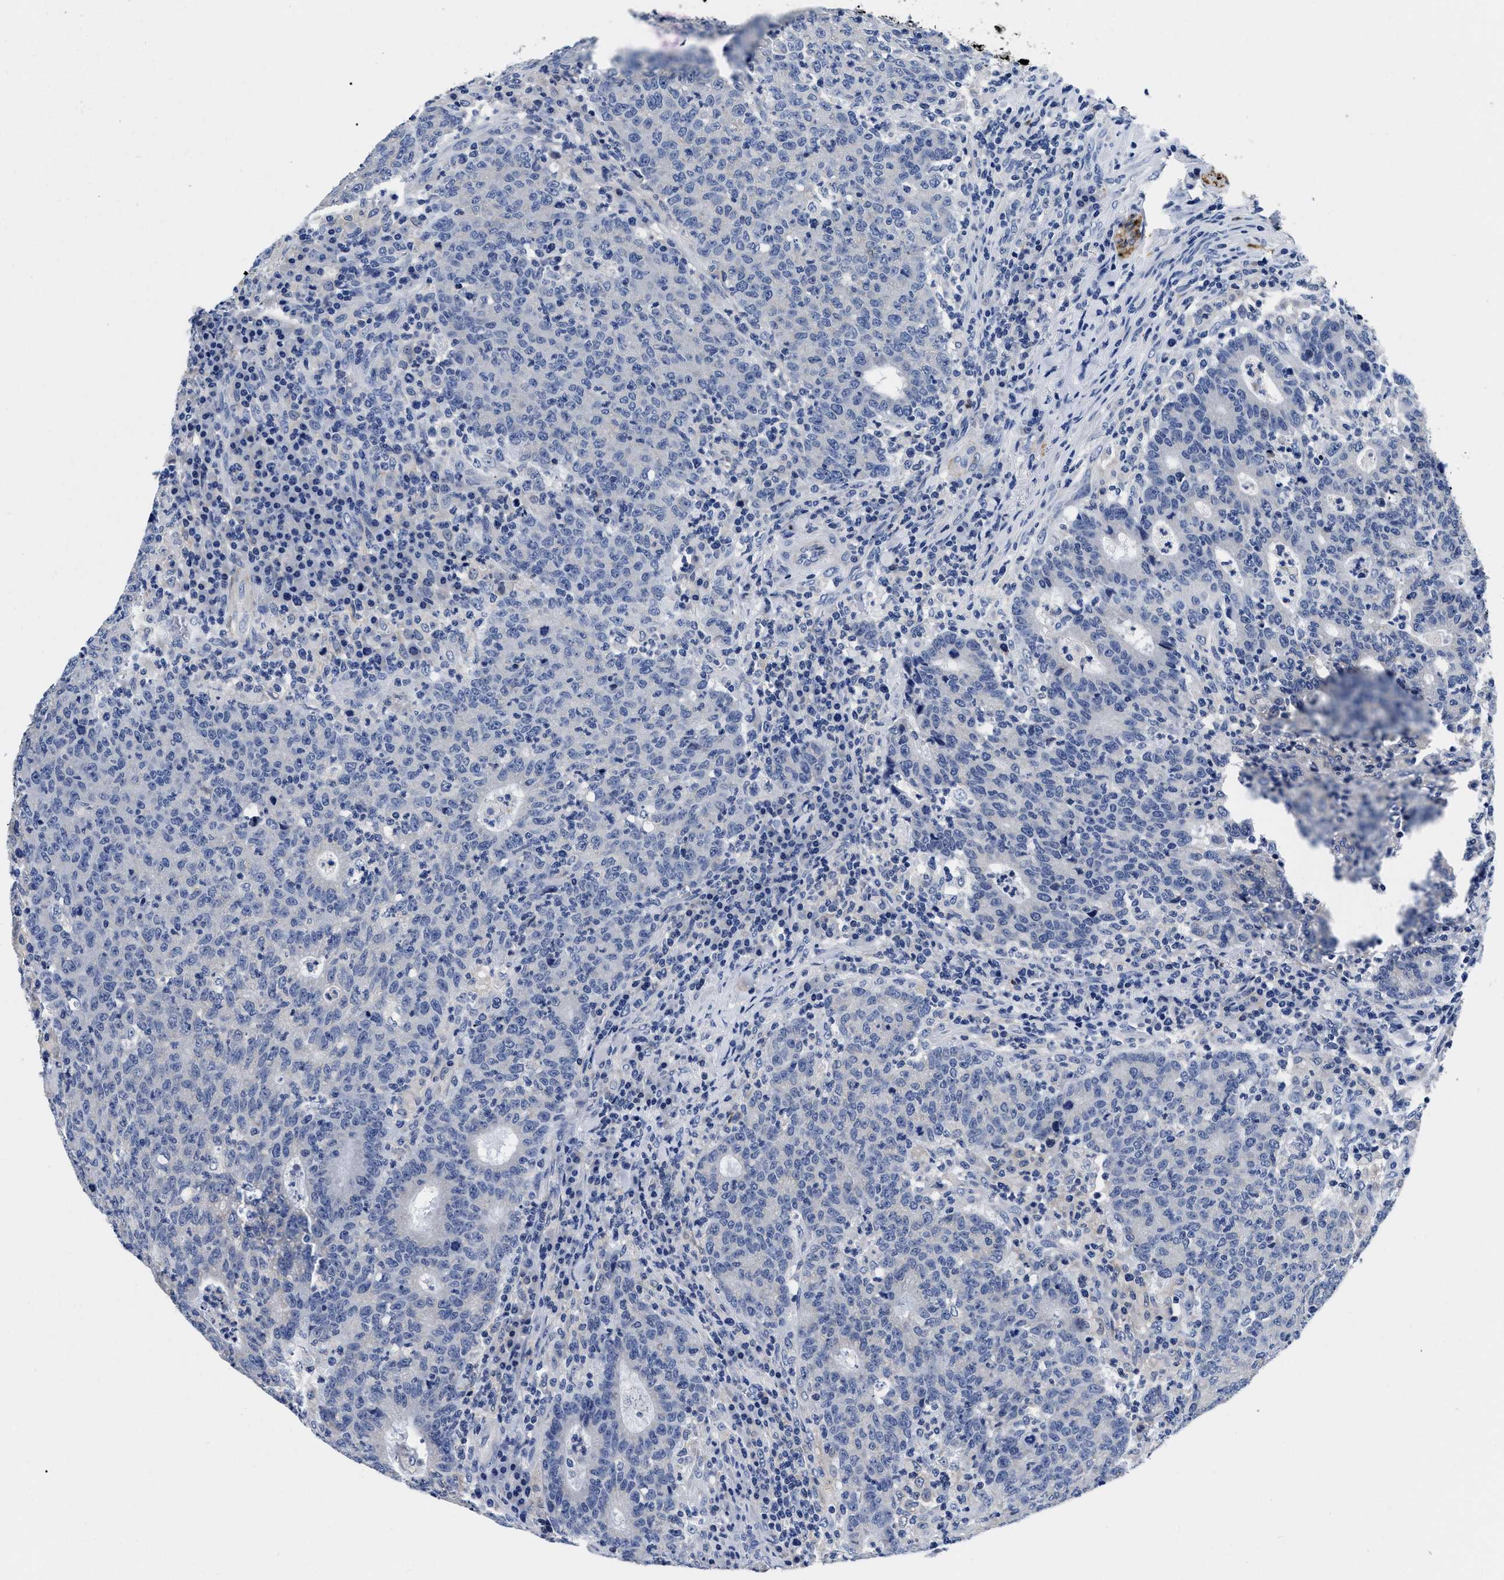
{"staining": {"intensity": "negative", "quantity": "none", "location": "none"}, "tissue": "colorectal cancer", "cell_type": "Tumor cells", "image_type": "cancer", "snomed": [{"axis": "morphology", "description": "Adenocarcinoma, NOS"}, {"axis": "topography", "description": "Colon"}], "caption": "Tumor cells are negative for brown protein staining in colorectal adenocarcinoma.", "gene": "SLC35F1", "patient": {"sex": "female", "age": 75}}